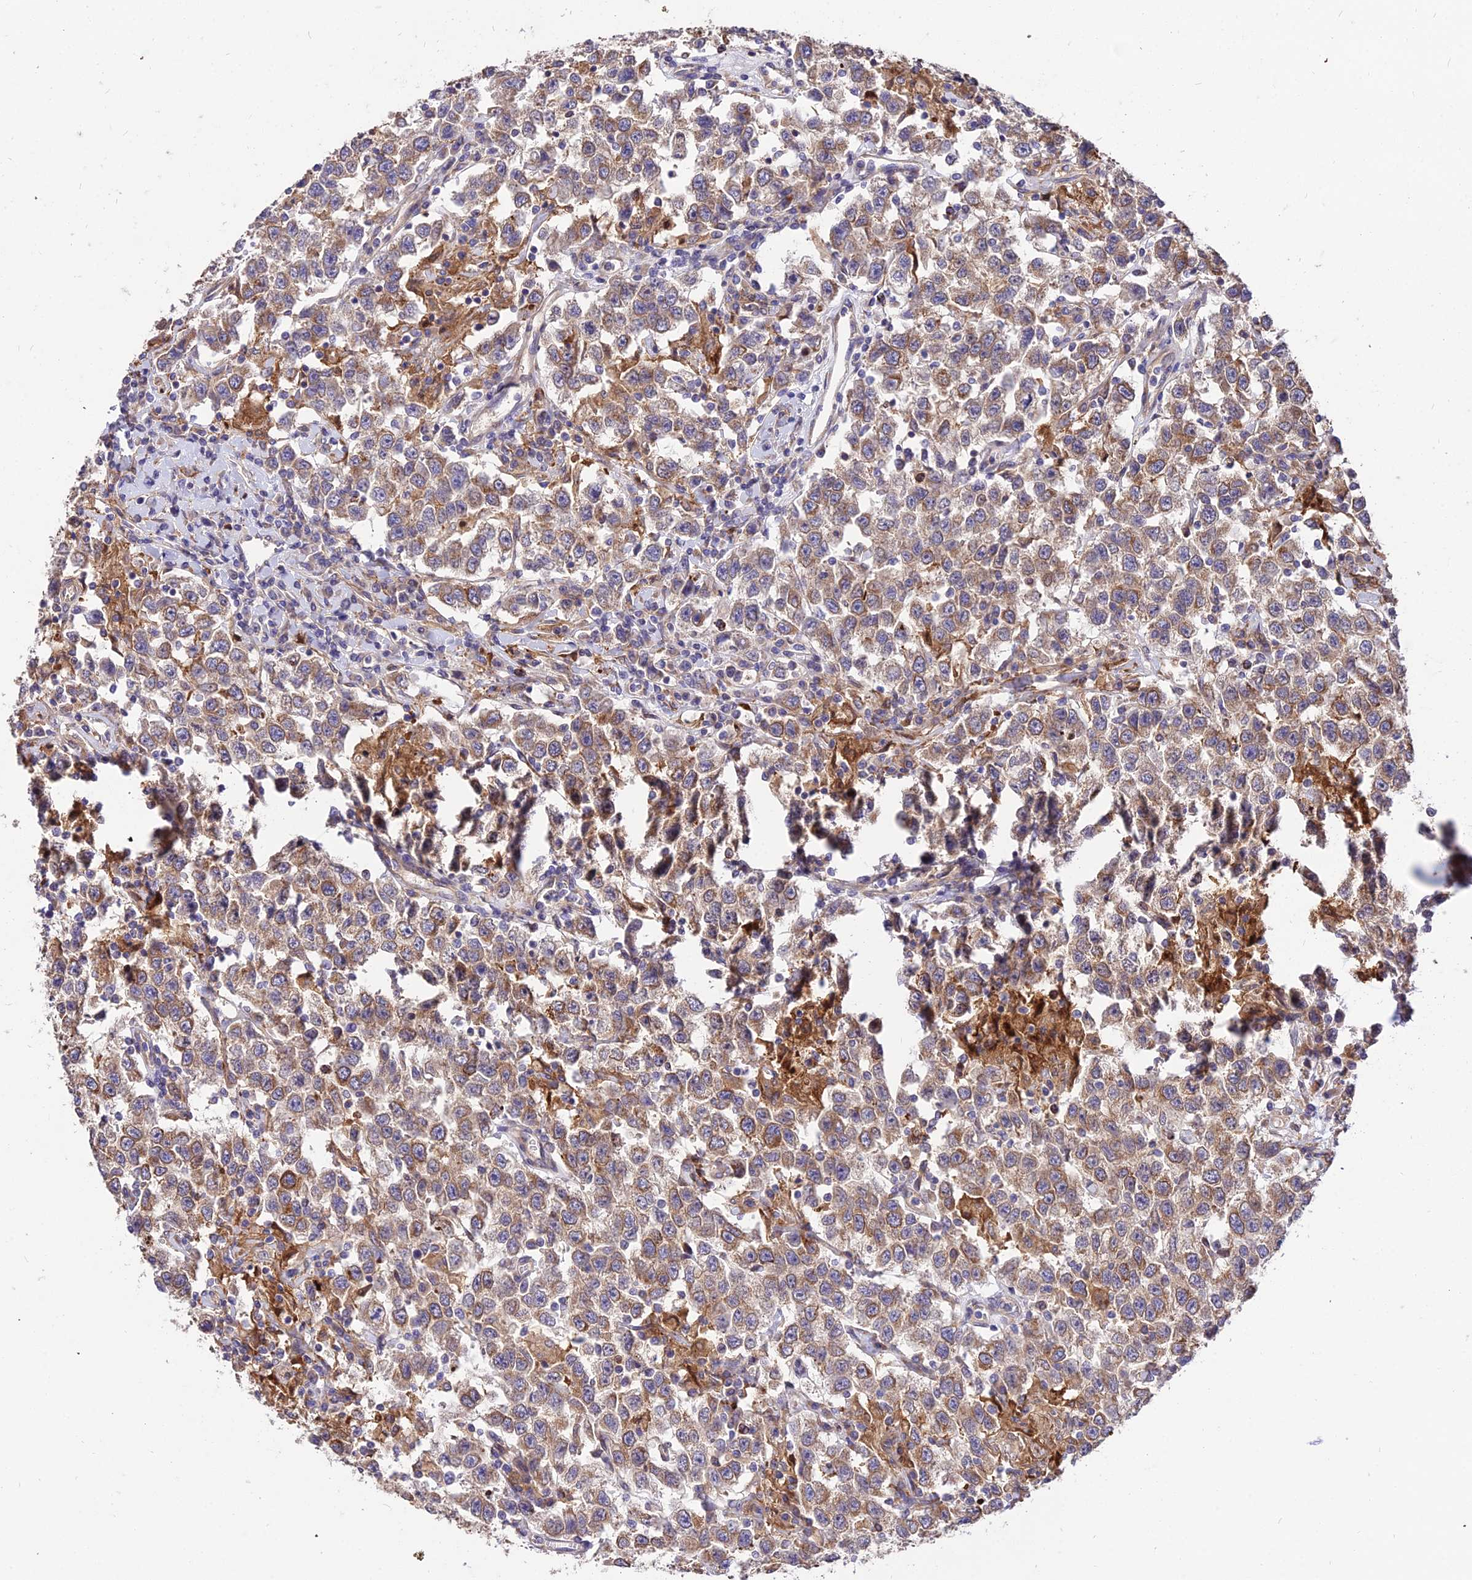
{"staining": {"intensity": "moderate", "quantity": "25%-75%", "location": "cytoplasmic/membranous"}, "tissue": "testis cancer", "cell_type": "Tumor cells", "image_type": "cancer", "snomed": [{"axis": "morphology", "description": "Seminoma, NOS"}, {"axis": "topography", "description": "Testis"}], "caption": "The histopathology image displays staining of seminoma (testis), revealing moderate cytoplasmic/membranous protein staining (brown color) within tumor cells.", "gene": "ROCK1", "patient": {"sex": "male", "age": 41}}